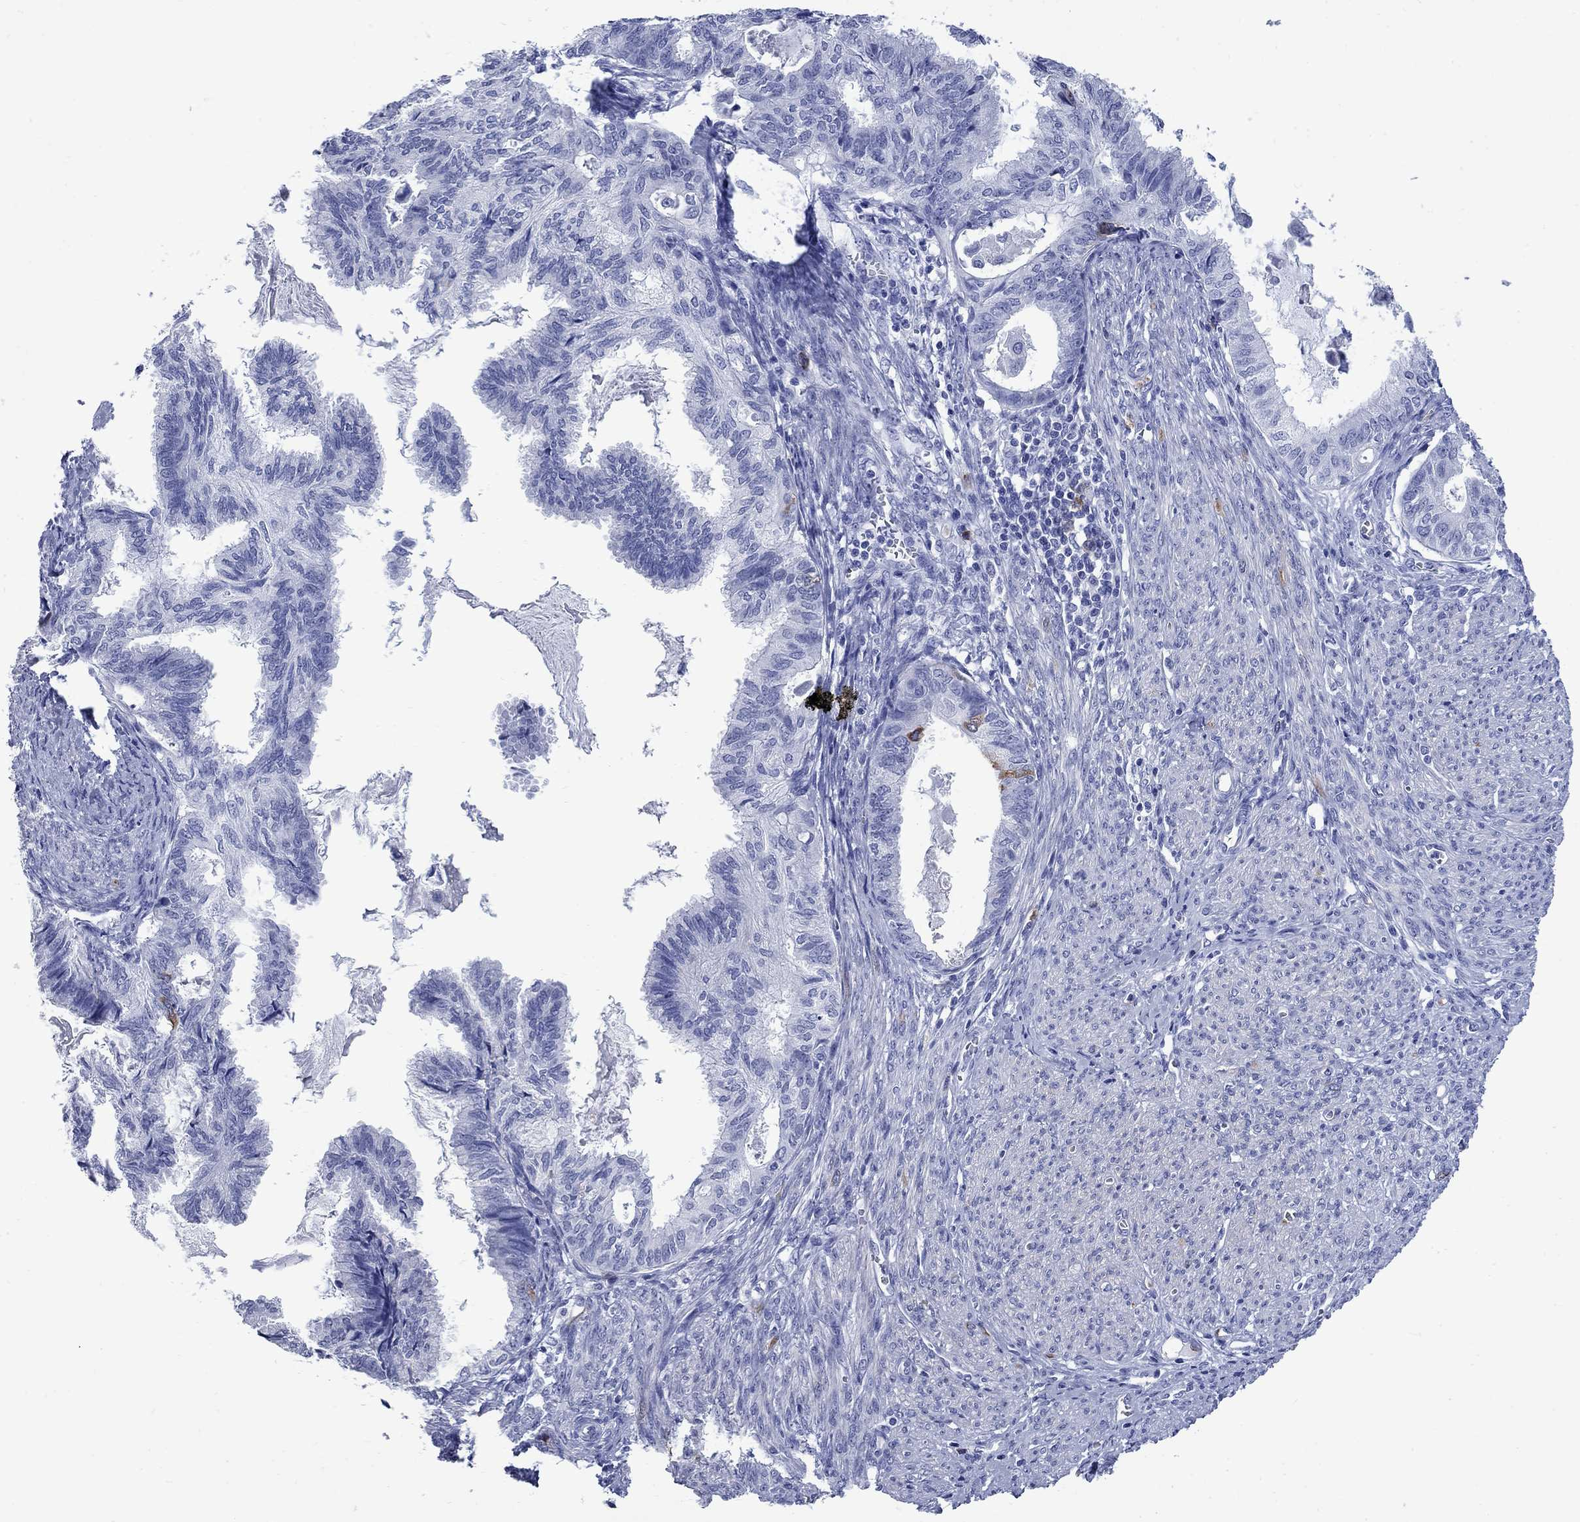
{"staining": {"intensity": "negative", "quantity": "none", "location": "none"}, "tissue": "endometrial cancer", "cell_type": "Tumor cells", "image_type": "cancer", "snomed": [{"axis": "morphology", "description": "Adenocarcinoma, NOS"}, {"axis": "topography", "description": "Endometrium"}], "caption": "The IHC image has no significant expression in tumor cells of adenocarcinoma (endometrial) tissue. The staining was performed using DAB to visualize the protein expression in brown, while the nuclei were stained in blue with hematoxylin (Magnification: 20x).", "gene": "TACC3", "patient": {"sex": "female", "age": 86}}